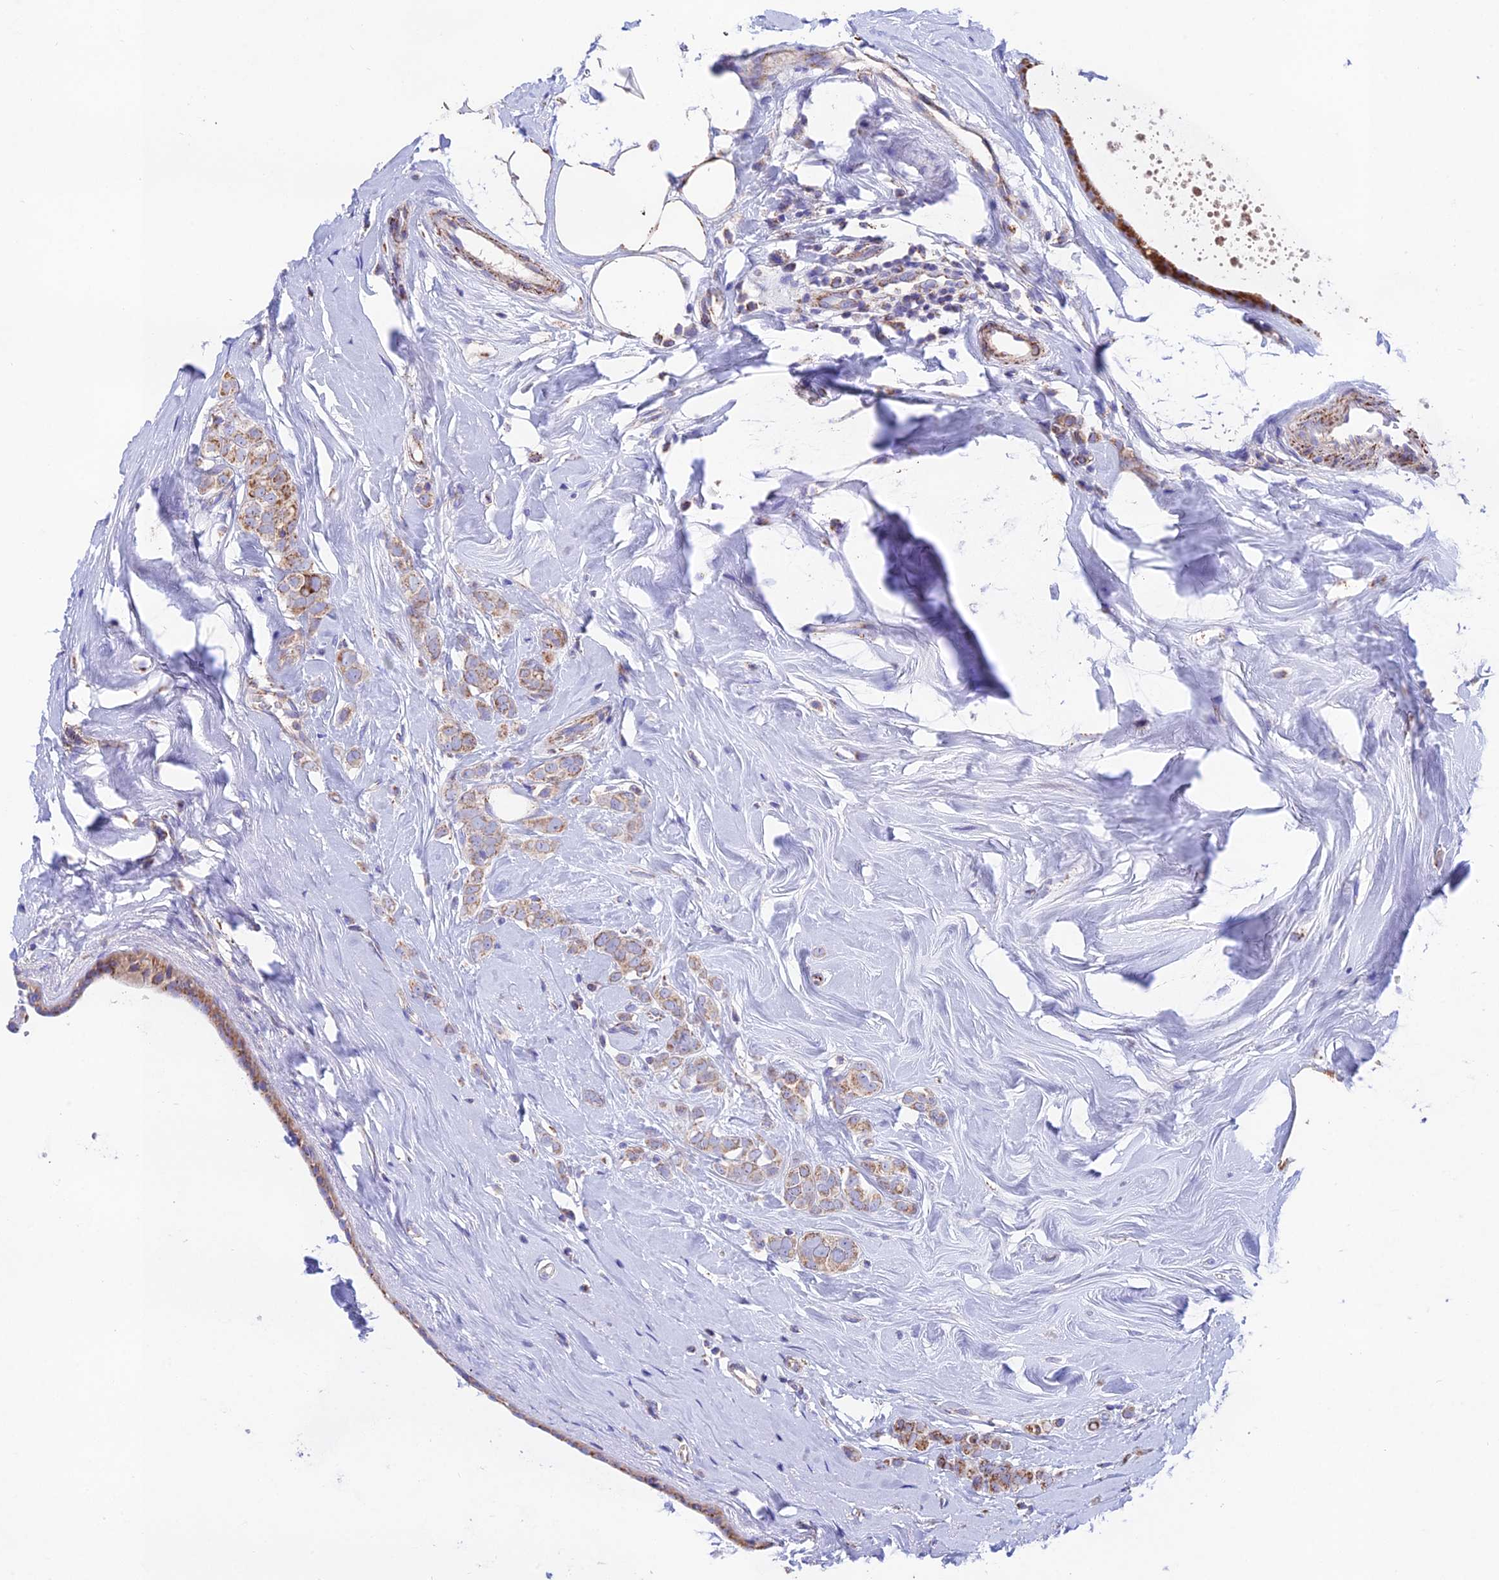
{"staining": {"intensity": "moderate", "quantity": ">75%", "location": "cytoplasmic/membranous"}, "tissue": "breast cancer", "cell_type": "Tumor cells", "image_type": "cancer", "snomed": [{"axis": "morphology", "description": "Lobular carcinoma"}, {"axis": "topography", "description": "Breast"}], "caption": "Immunohistochemical staining of lobular carcinoma (breast) shows medium levels of moderate cytoplasmic/membranous expression in approximately >75% of tumor cells.", "gene": "HSDL2", "patient": {"sex": "female", "age": 47}}